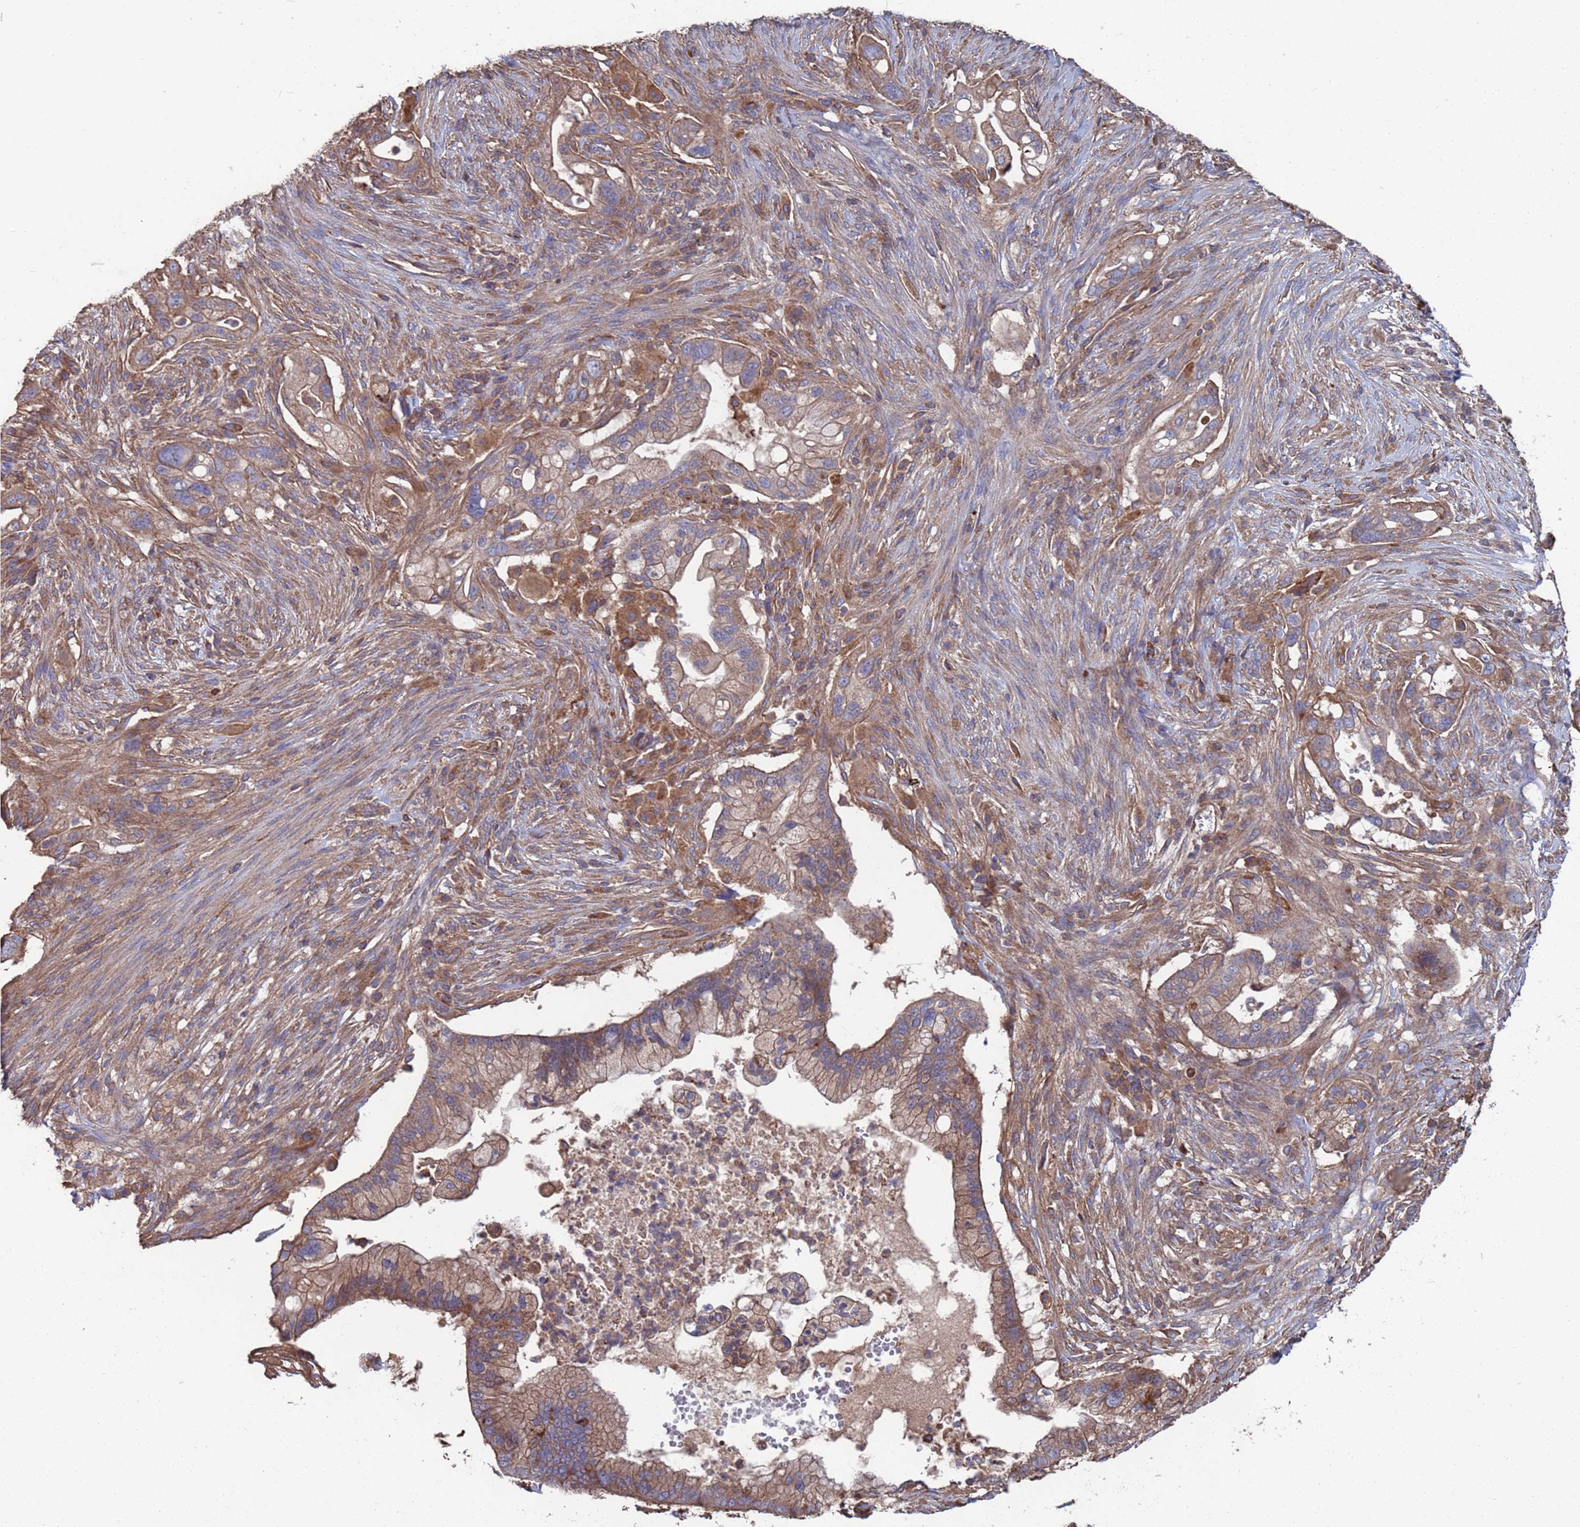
{"staining": {"intensity": "moderate", "quantity": "25%-75%", "location": "cytoplasmic/membranous"}, "tissue": "pancreatic cancer", "cell_type": "Tumor cells", "image_type": "cancer", "snomed": [{"axis": "morphology", "description": "Adenocarcinoma, NOS"}, {"axis": "topography", "description": "Pancreas"}], "caption": "A medium amount of moderate cytoplasmic/membranous positivity is identified in approximately 25%-75% of tumor cells in pancreatic cancer tissue.", "gene": "PYCR1", "patient": {"sex": "male", "age": 44}}